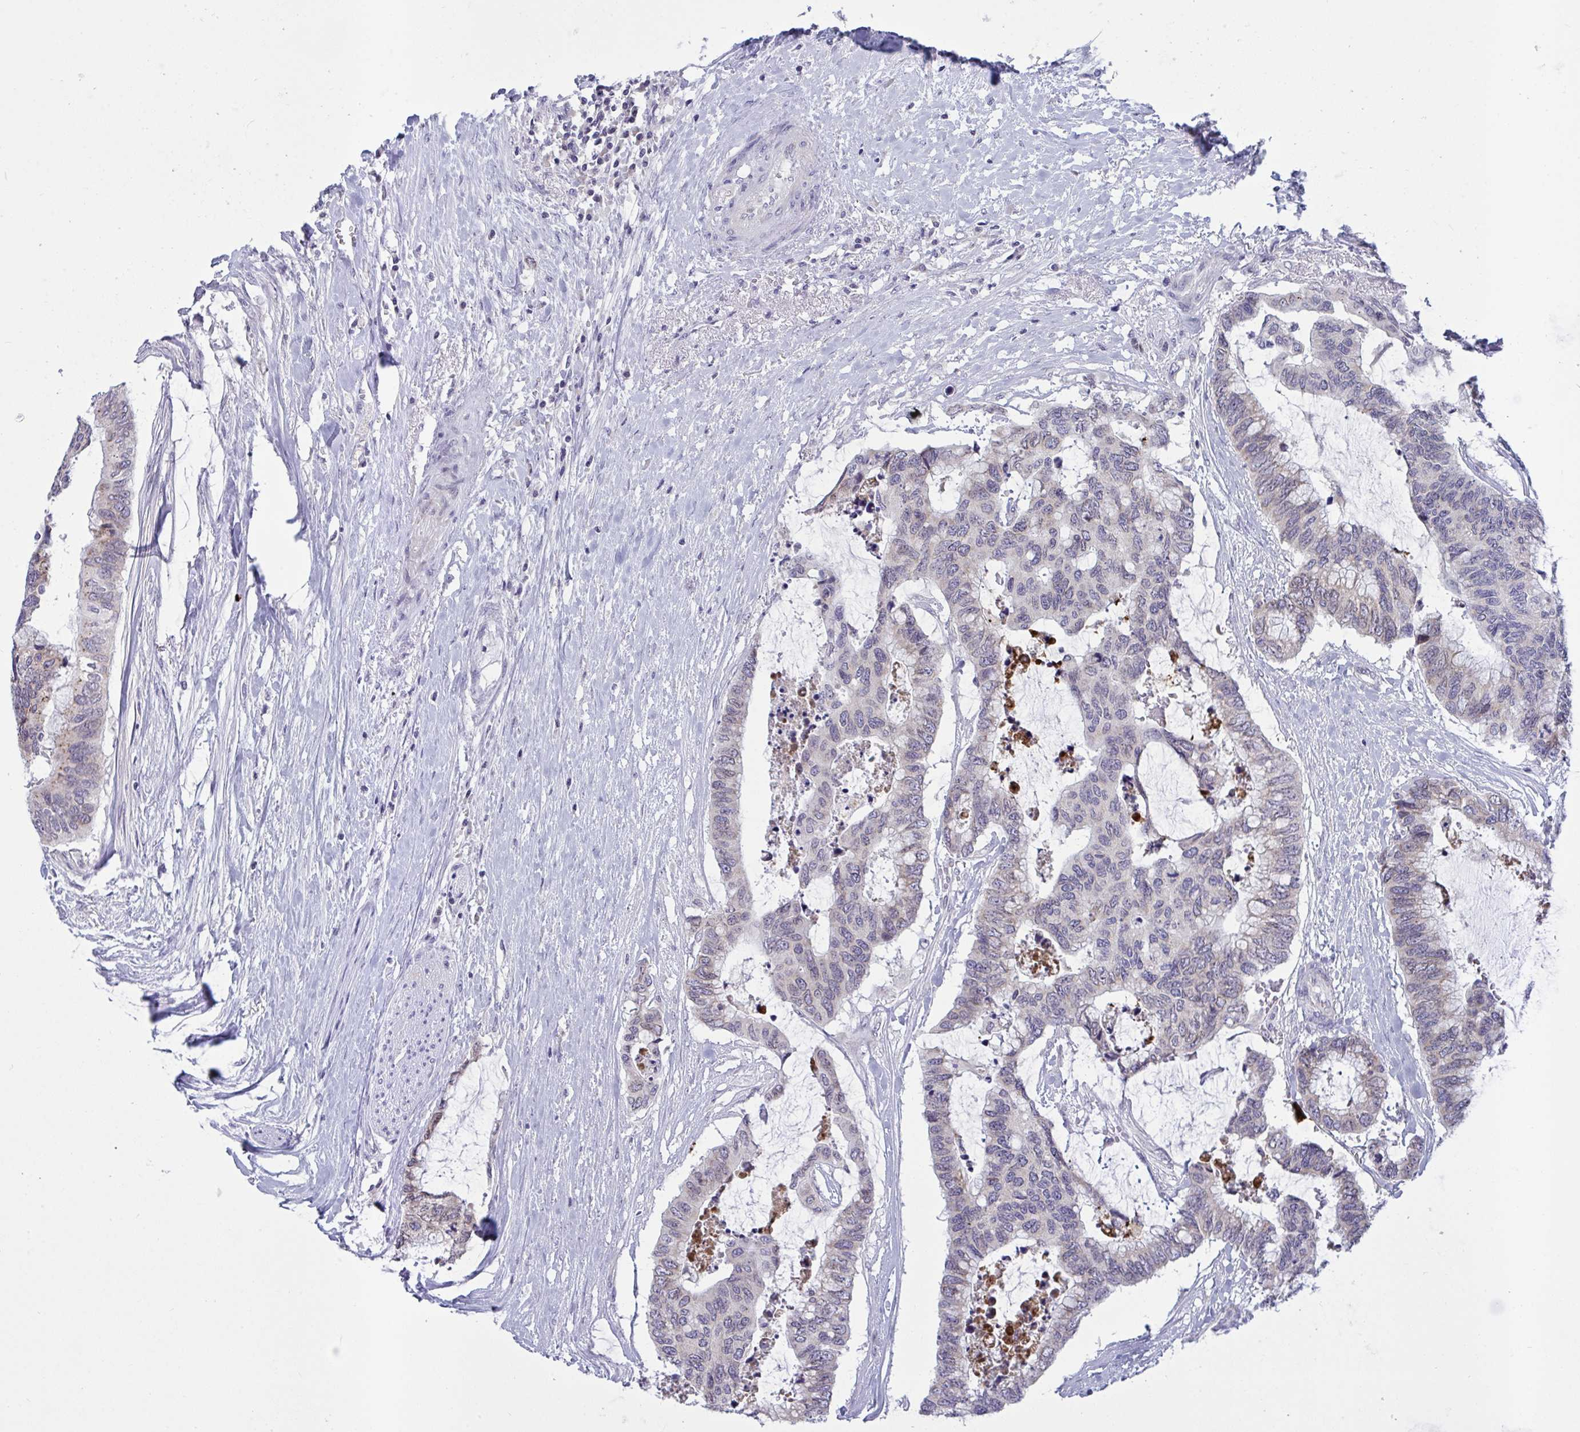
{"staining": {"intensity": "weak", "quantity": "25%-75%", "location": "cytoplasmic/membranous"}, "tissue": "colorectal cancer", "cell_type": "Tumor cells", "image_type": "cancer", "snomed": [{"axis": "morphology", "description": "Adenocarcinoma, NOS"}, {"axis": "topography", "description": "Rectum"}], "caption": "DAB immunohistochemical staining of colorectal adenocarcinoma exhibits weak cytoplasmic/membranous protein staining in about 25%-75% of tumor cells.", "gene": "DOCK11", "patient": {"sex": "female", "age": 59}}